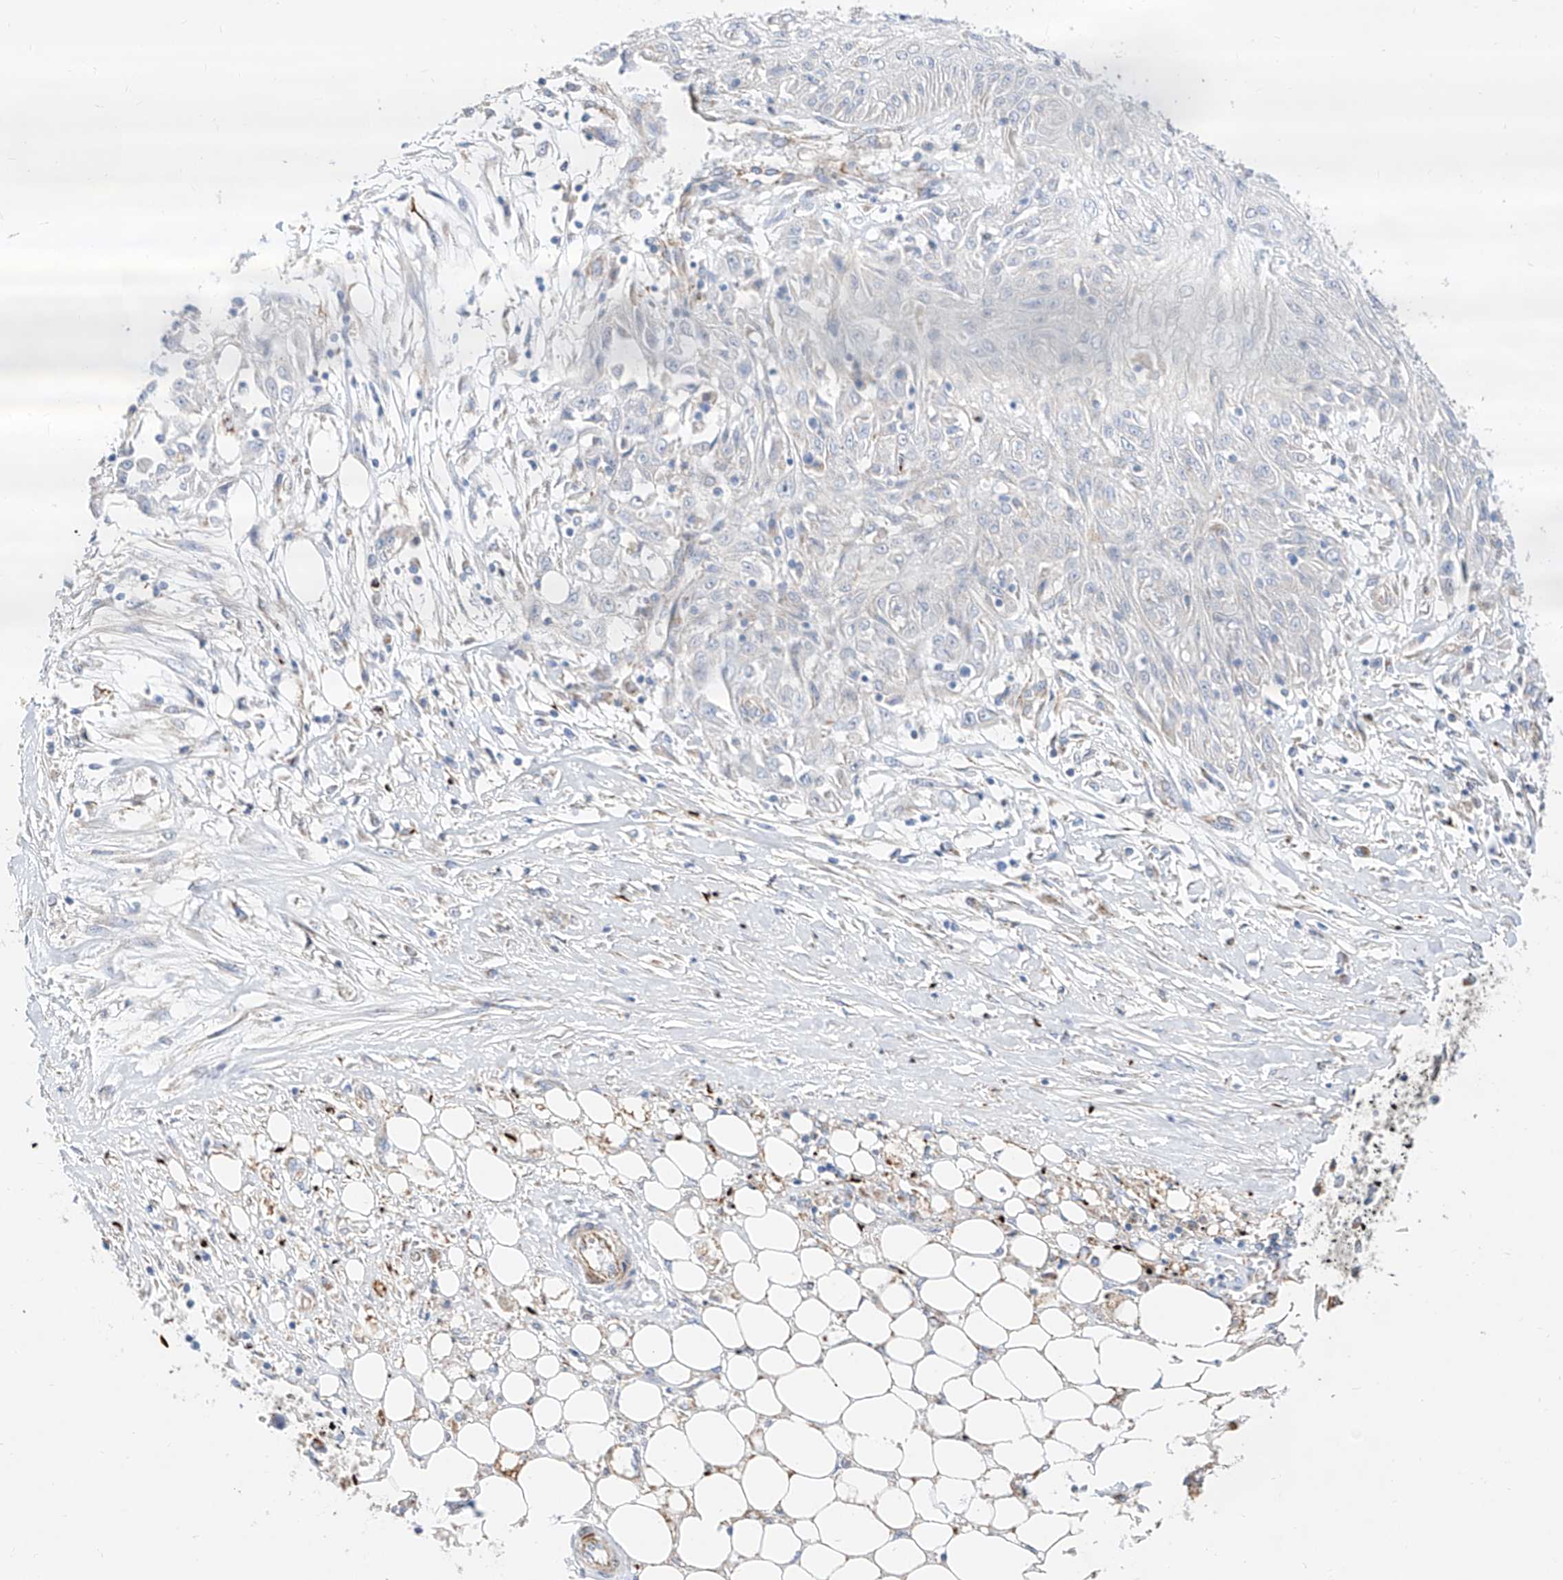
{"staining": {"intensity": "negative", "quantity": "none", "location": "none"}, "tissue": "skin cancer", "cell_type": "Tumor cells", "image_type": "cancer", "snomed": [{"axis": "morphology", "description": "Squamous cell carcinoma, NOS"}, {"axis": "morphology", "description": "Squamous cell carcinoma, metastatic, NOS"}, {"axis": "topography", "description": "Skin"}, {"axis": "topography", "description": "Lymph node"}], "caption": "Immunohistochemistry image of human metastatic squamous cell carcinoma (skin) stained for a protein (brown), which displays no expression in tumor cells.", "gene": "CST9", "patient": {"sex": "male", "age": 75}}